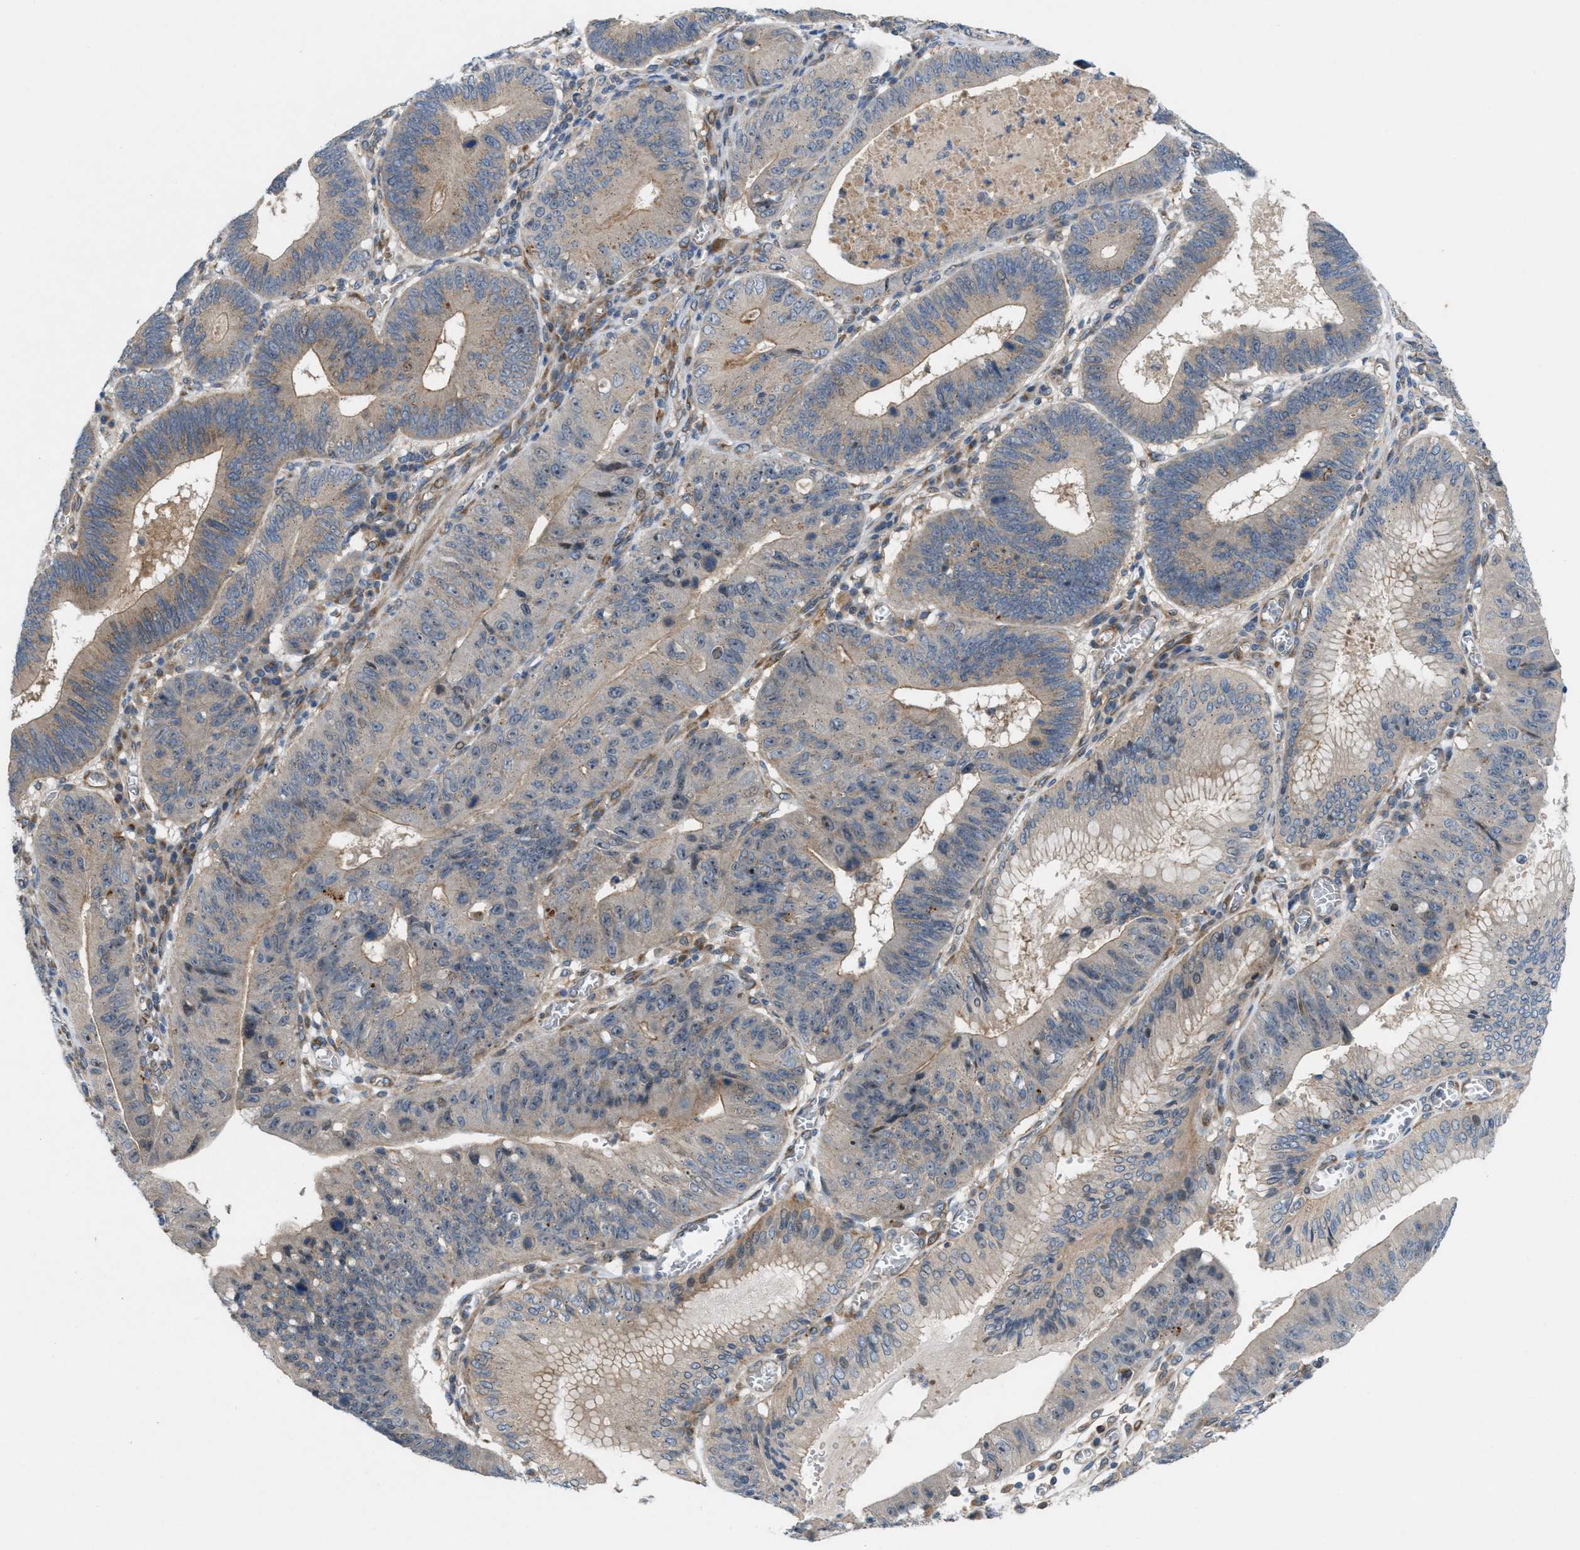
{"staining": {"intensity": "weak", "quantity": "<25%", "location": "cytoplasmic/membranous,nuclear"}, "tissue": "stomach cancer", "cell_type": "Tumor cells", "image_type": "cancer", "snomed": [{"axis": "morphology", "description": "Adenocarcinoma, NOS"}, {"axis": "topography", "description": "Stomach"}], "caption": "There is no significant staining in tumor cells of stomach cancer.", "gene": "CYB5D1", "patient": {"sex": "male", "age": 59}}